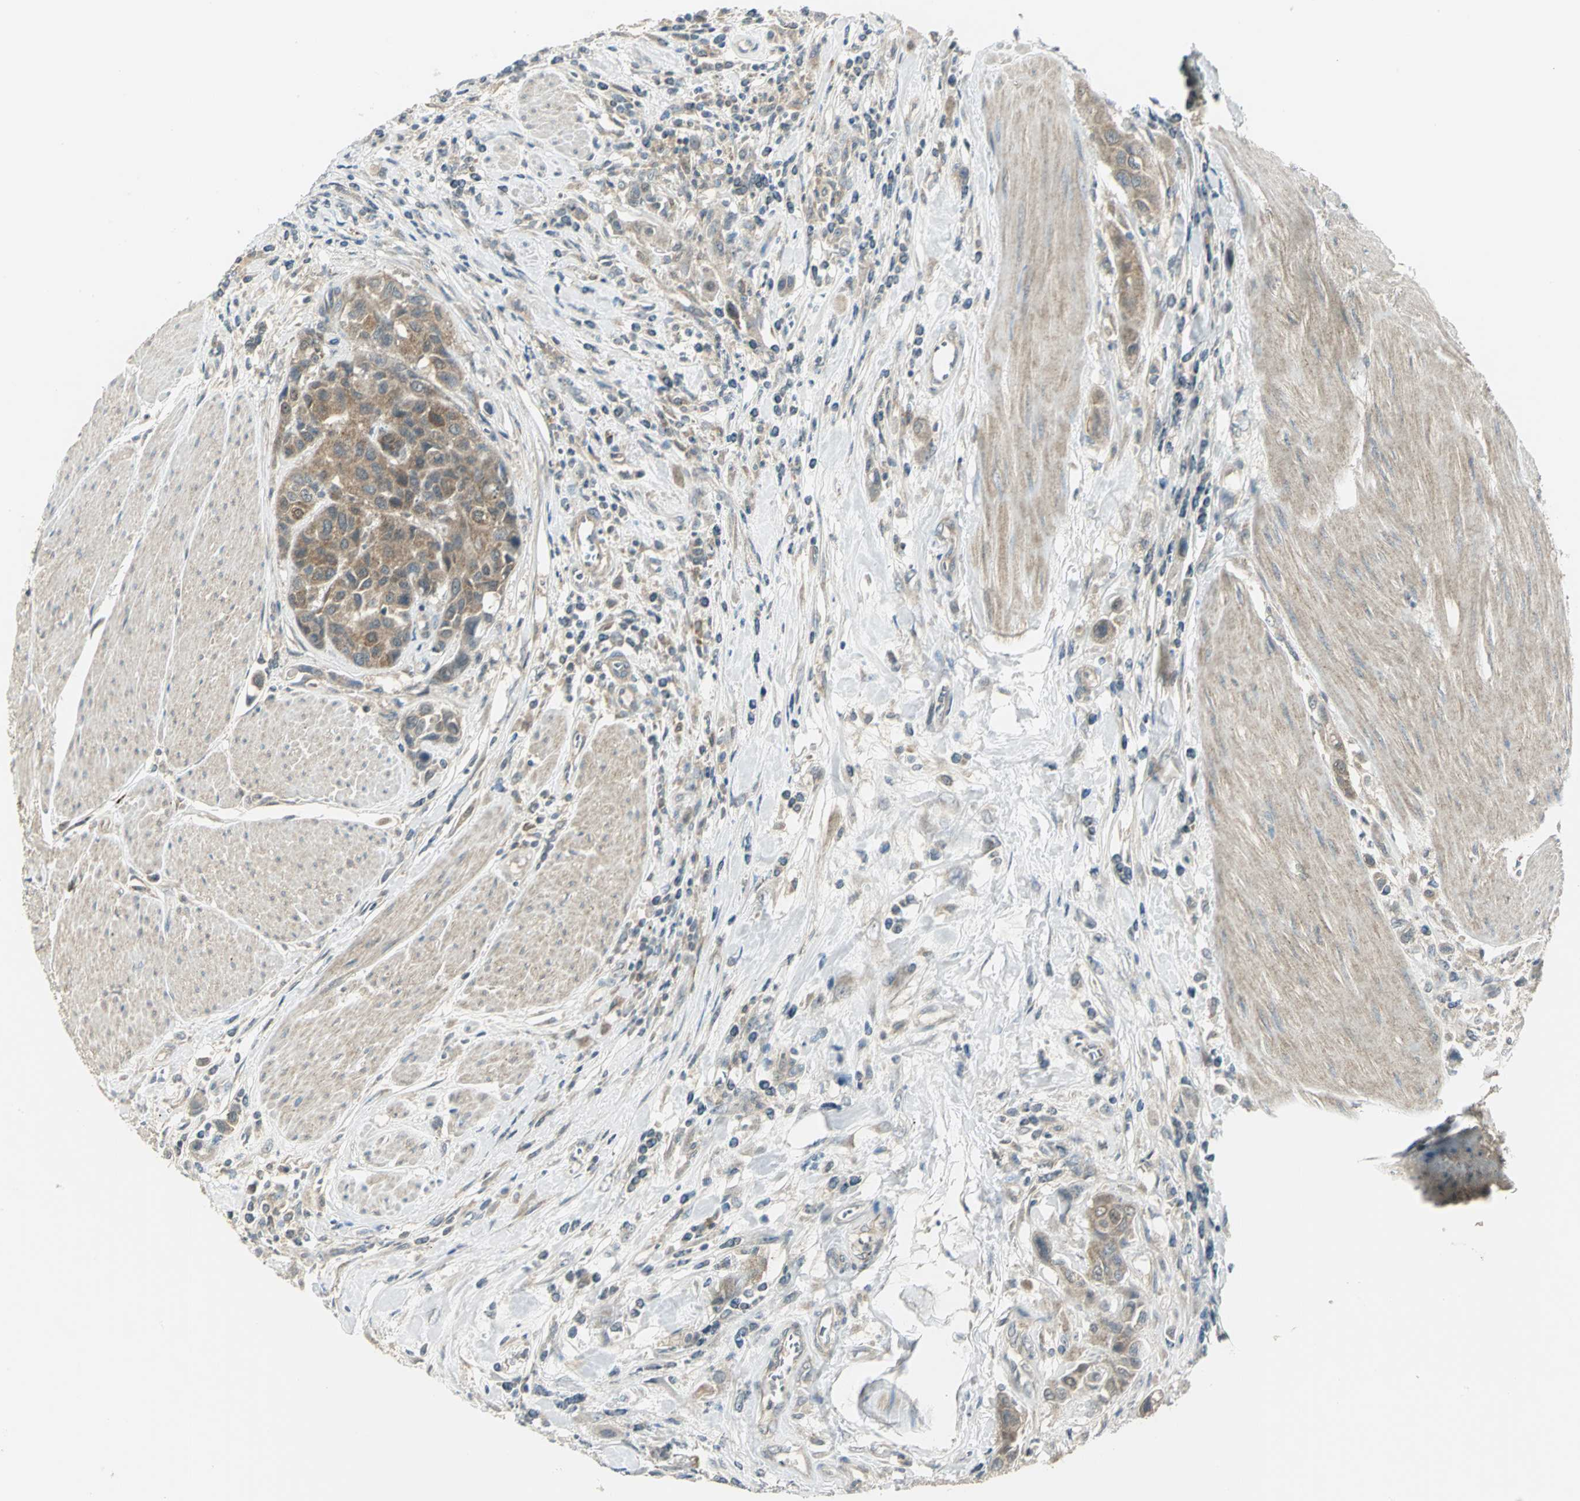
{"staining": {"intensity": "moderate", "quantity": ">75%", "location": "cytoplasmic/membranous"}, "tissue": "urothelial cancer", "cell_type": "Tumor cells", "image_type": "cancer", "snomed": [{"axis": "morphology", "description": "Urothelial carcinoma, High grade"}, {"axis": "topography", "description": "Urinary bladder"}], "caption": "Moderate cytoplasmic/membranous protein expression is seen in approximately >75% of tumor cells in urothelial carcinoma (high-grade).", "gene": "MAPK8IP3", "patient": {"sex": "male", "age": 50}}